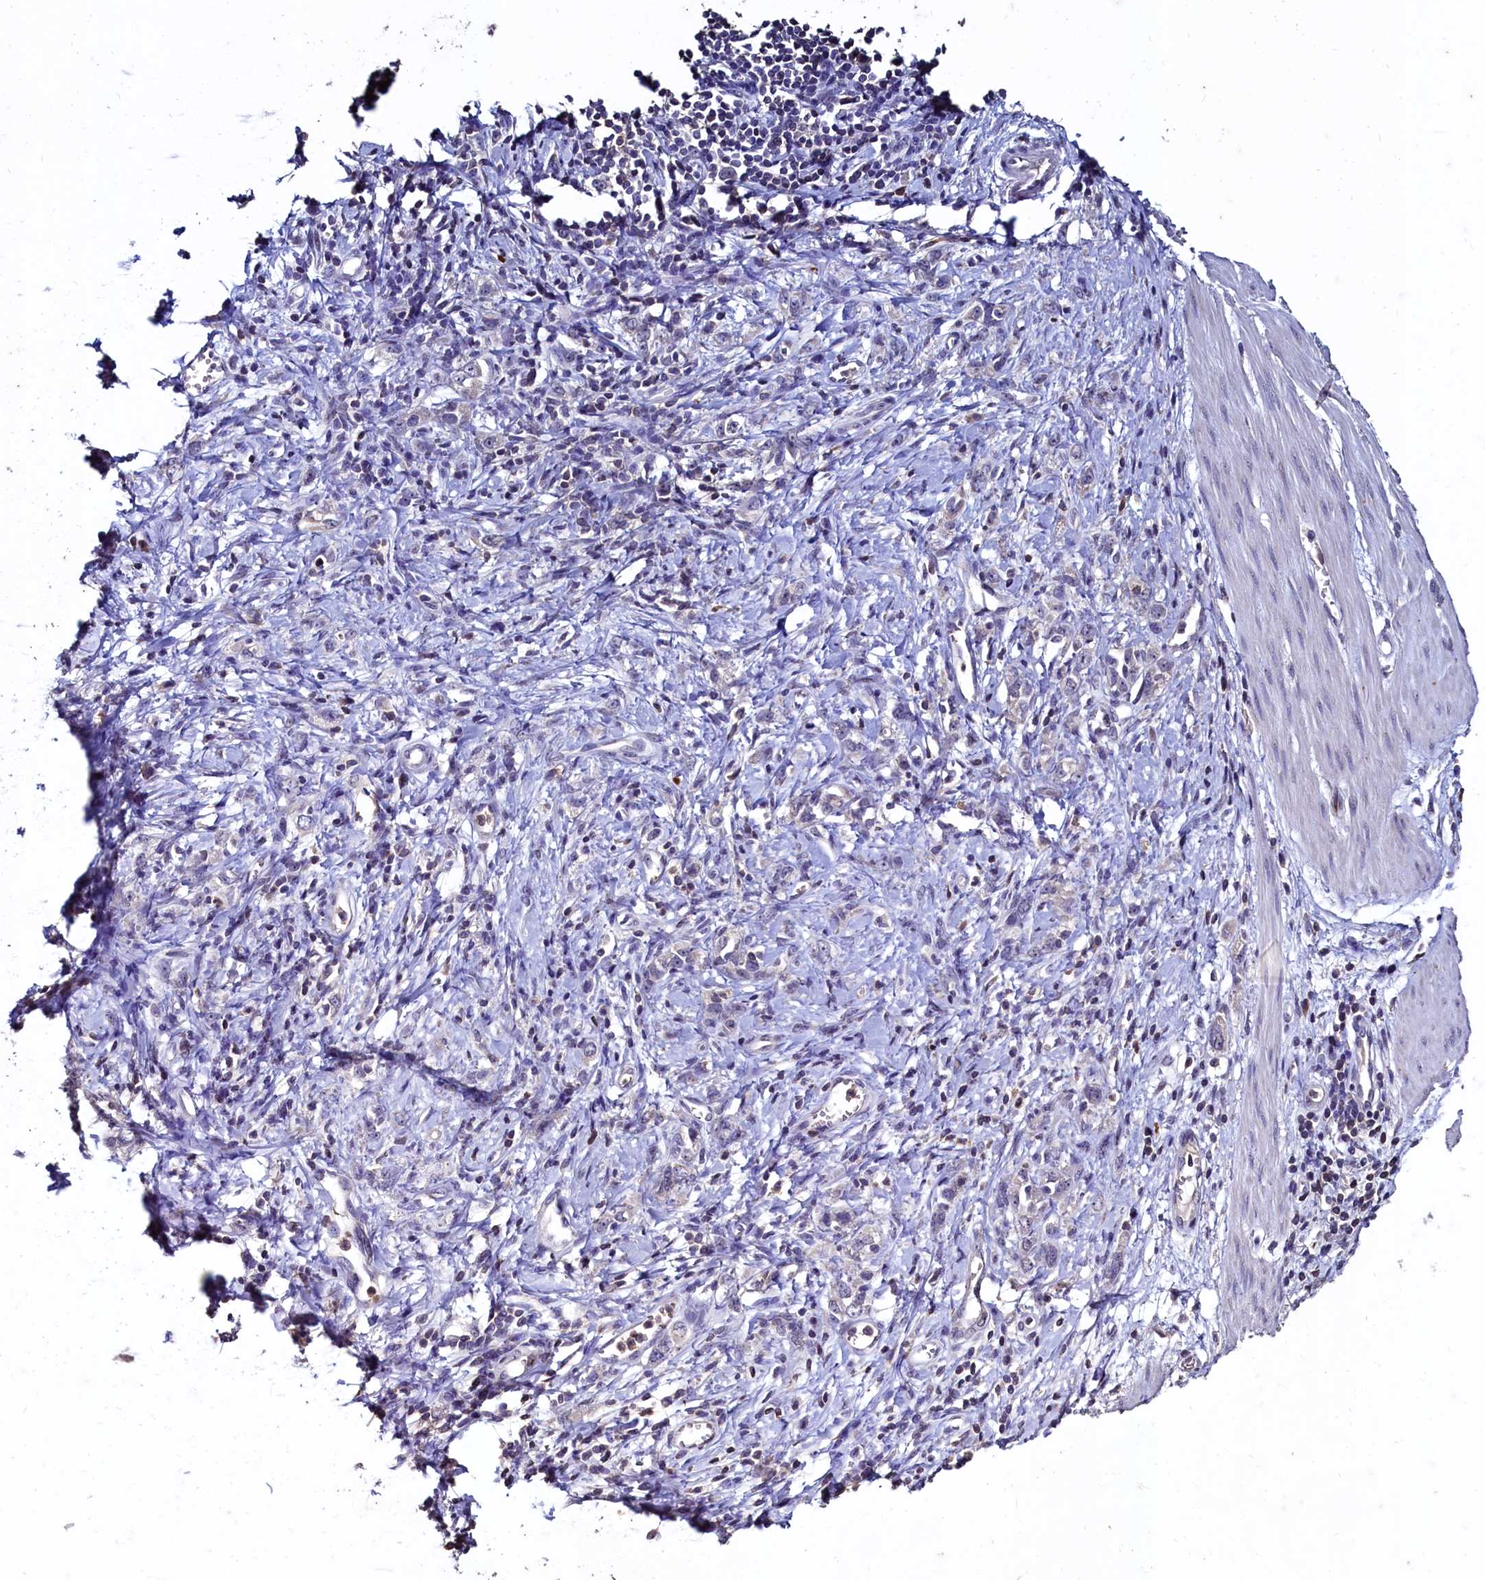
{"staining": {"intensity": "negative", "quantity": "none", "location": "none"}, "tissue": "stomach cancer", "cell_type": "Tumor cells", "image_type": "cancer", "snomed": [{"axis": "morphology", "description": "Adenocarcinoma, NOS"}, {"axis": "topography", "description": "Stomach"}], "caption": "Immunohistochemistry photomicrograph of neoplastic tissue: adenocarcinoma (stomach) stained with DAB displays no significant protein positivity in tumor cells.", "gene": "CSTPP1", "patient": {"sex": "female", "age": 76}}